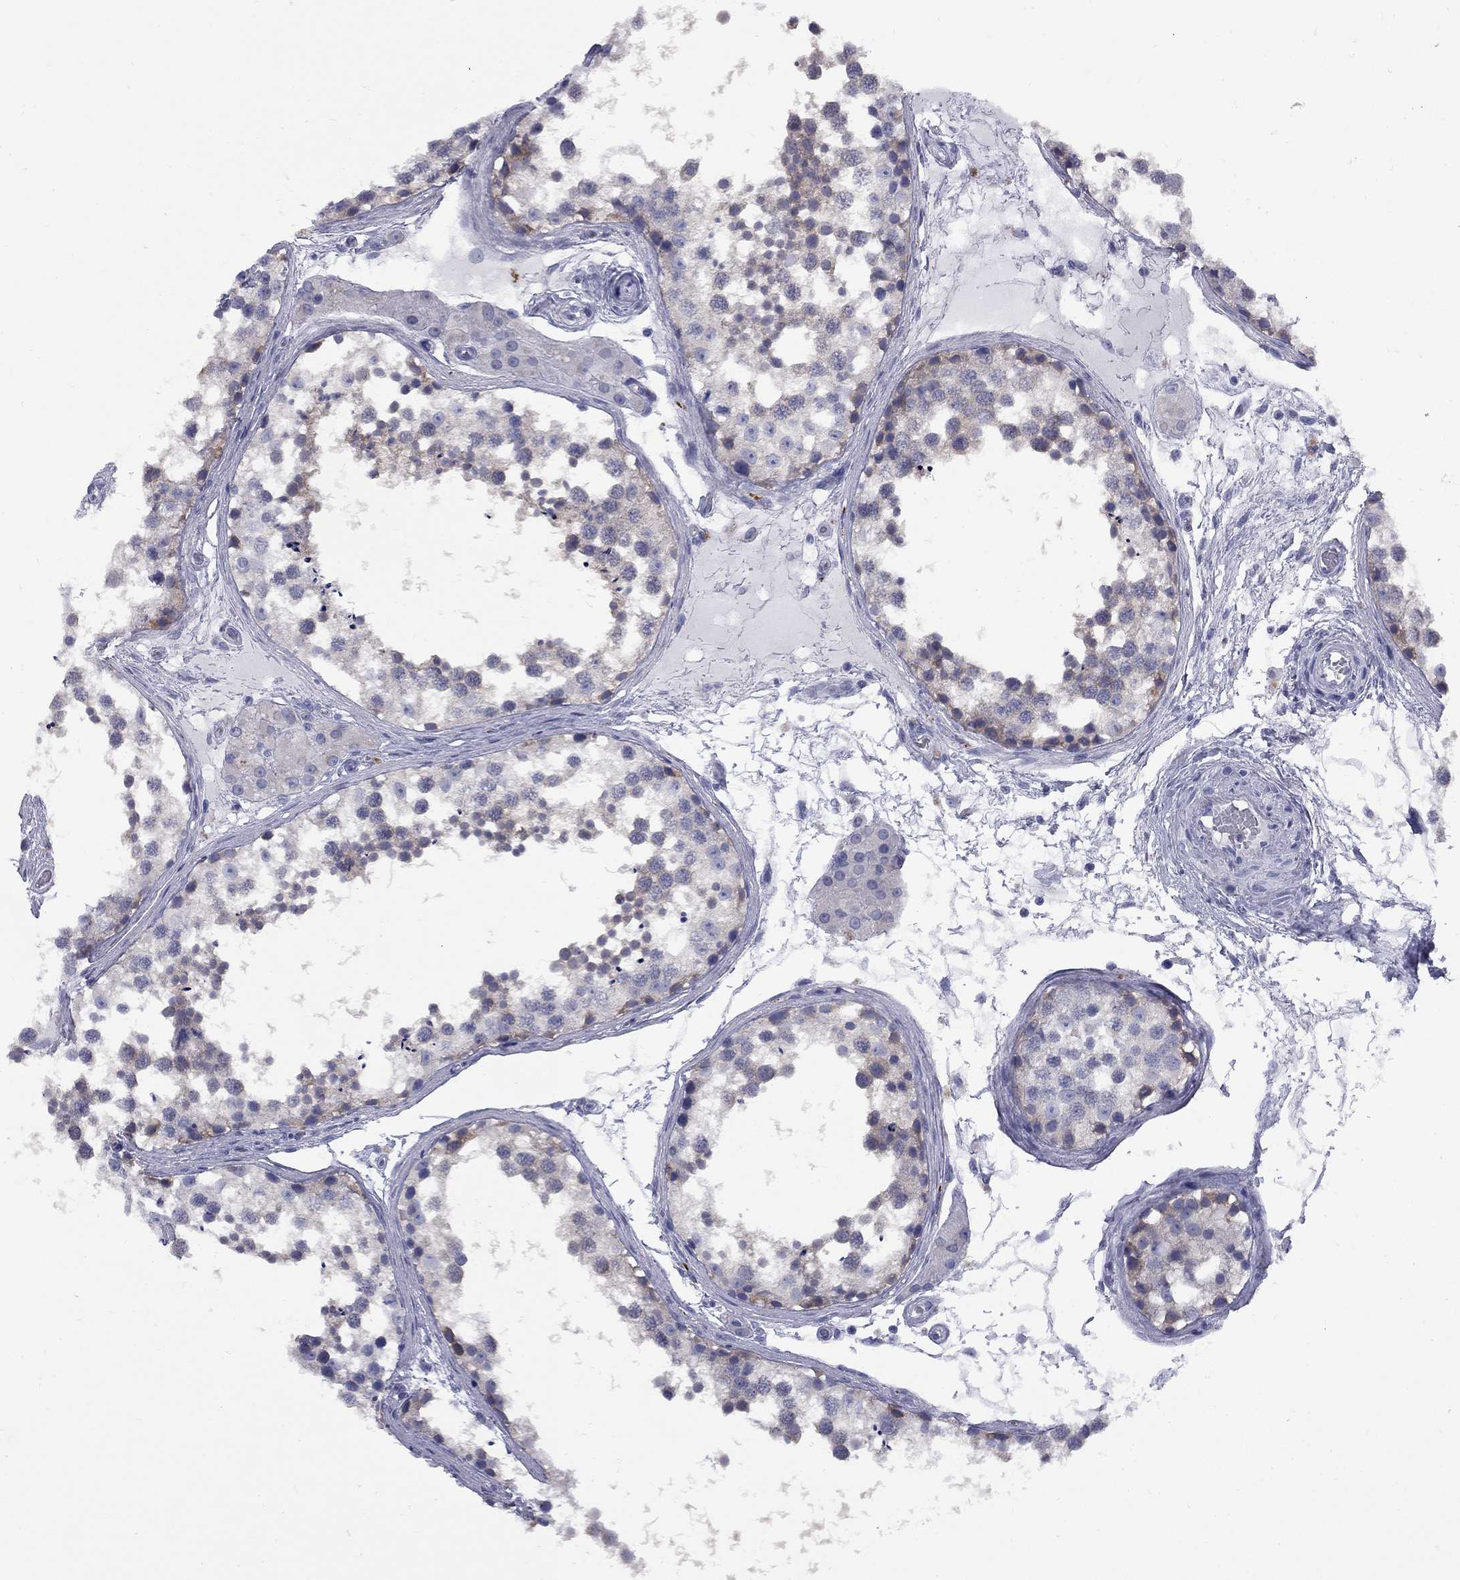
{"staining": {"intensity": "weak", "quantity": "<25%", "location": "cytoplasmic/membranous"}, "tissue": "testis", "cell_type": "Cells in seminiferous ducts", "image_type": "normal", "snomed": [{"axis": "morphology", "description": "Normal tissue, NOS"}, {"axis": "morphology", "description": "Seminoma, NOS"}, {"axis": "topography", "description": "Testis"}], "caption": "Immunohistochemistry of unremarkable testis displays no expression in cells in seminiferous ducts. (DAB immunohistochemistry with hematoxylin counter stain).", "gene": "ABCB4", "patient": {"sex": "male", "age": 65}}